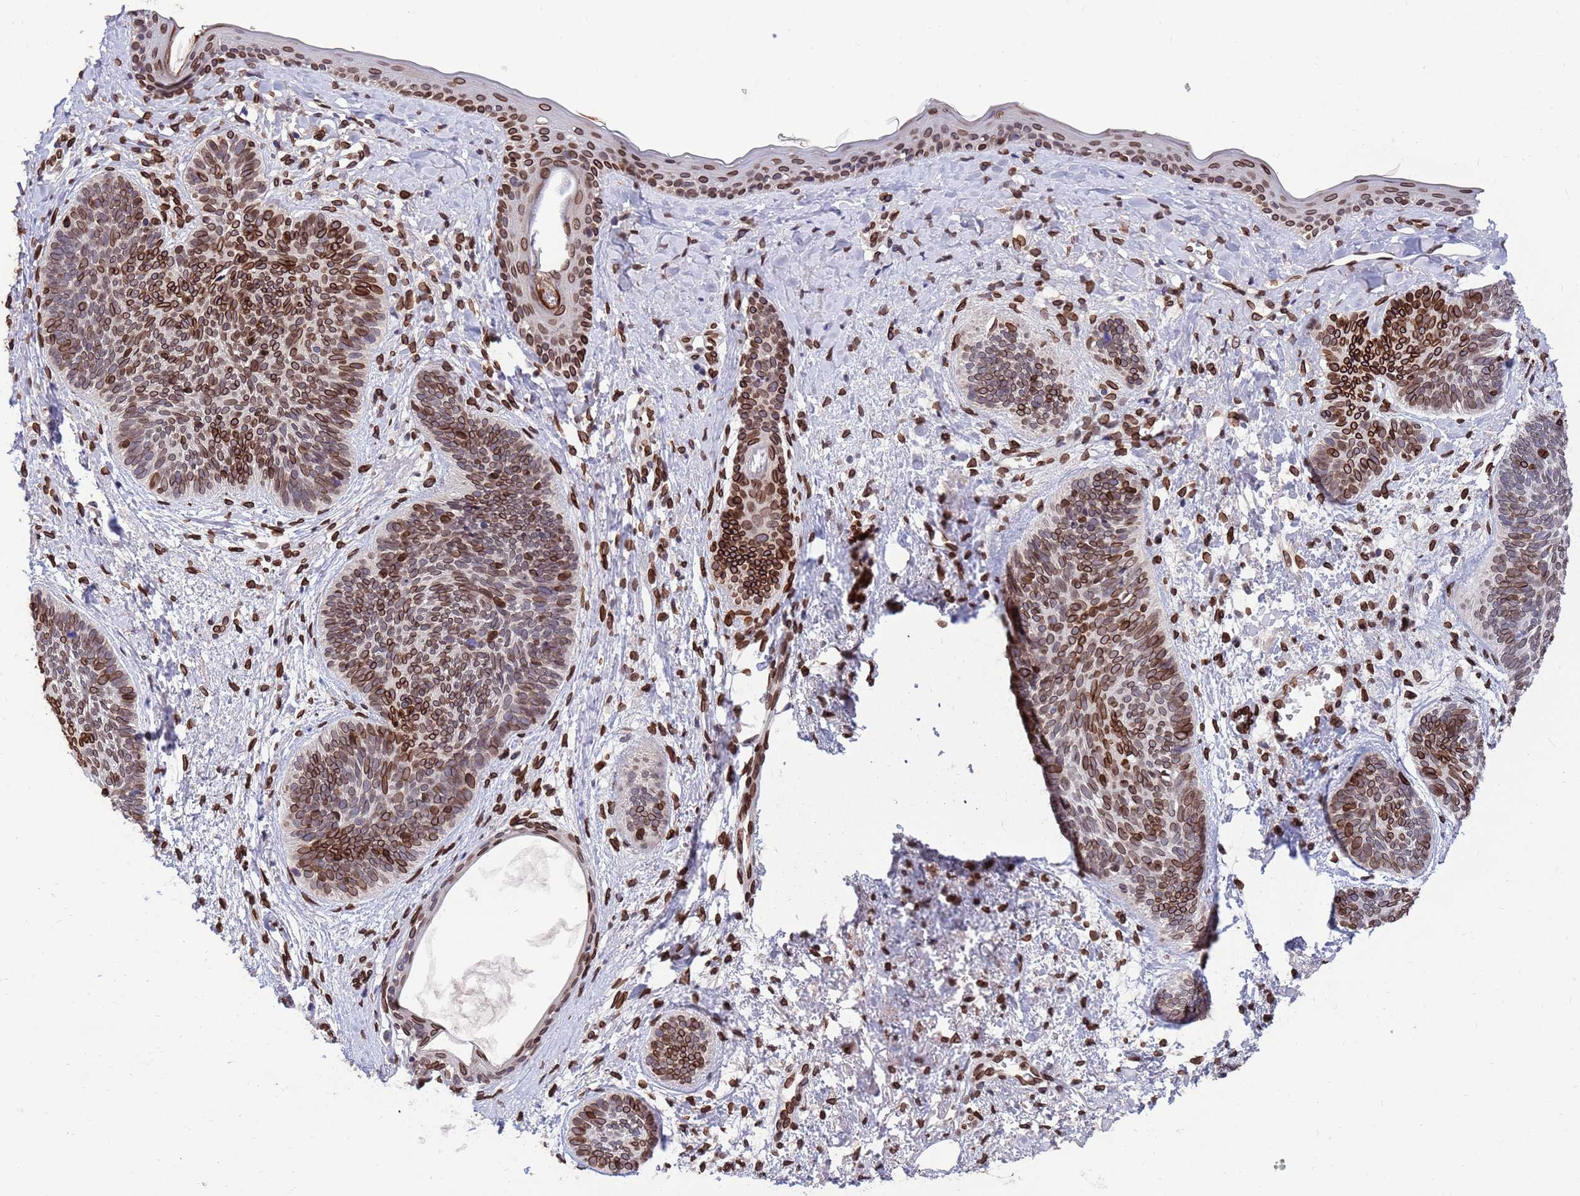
{"staining": {"intensity": "strong", "quantity": ">75%", "location": "cytoplasmic/membranous,nuclear"}, "tissue": "skin cancer", "cell_type": "Tumor cells", "image_type": "cancer", "snomed": [{"axis": "morphology", "description": "Basal cell carcinoma"}, {"axis": "topography", "description": "Skin"}], "caption": "A photomicrograph of human skin basal cell carcinoma stained for a protein displays strong cytoplasmic/membranous and nuclear brown staining in tumor cells.", "gene": "GPR135", "patient": {"sex": "female", "age": 81}}